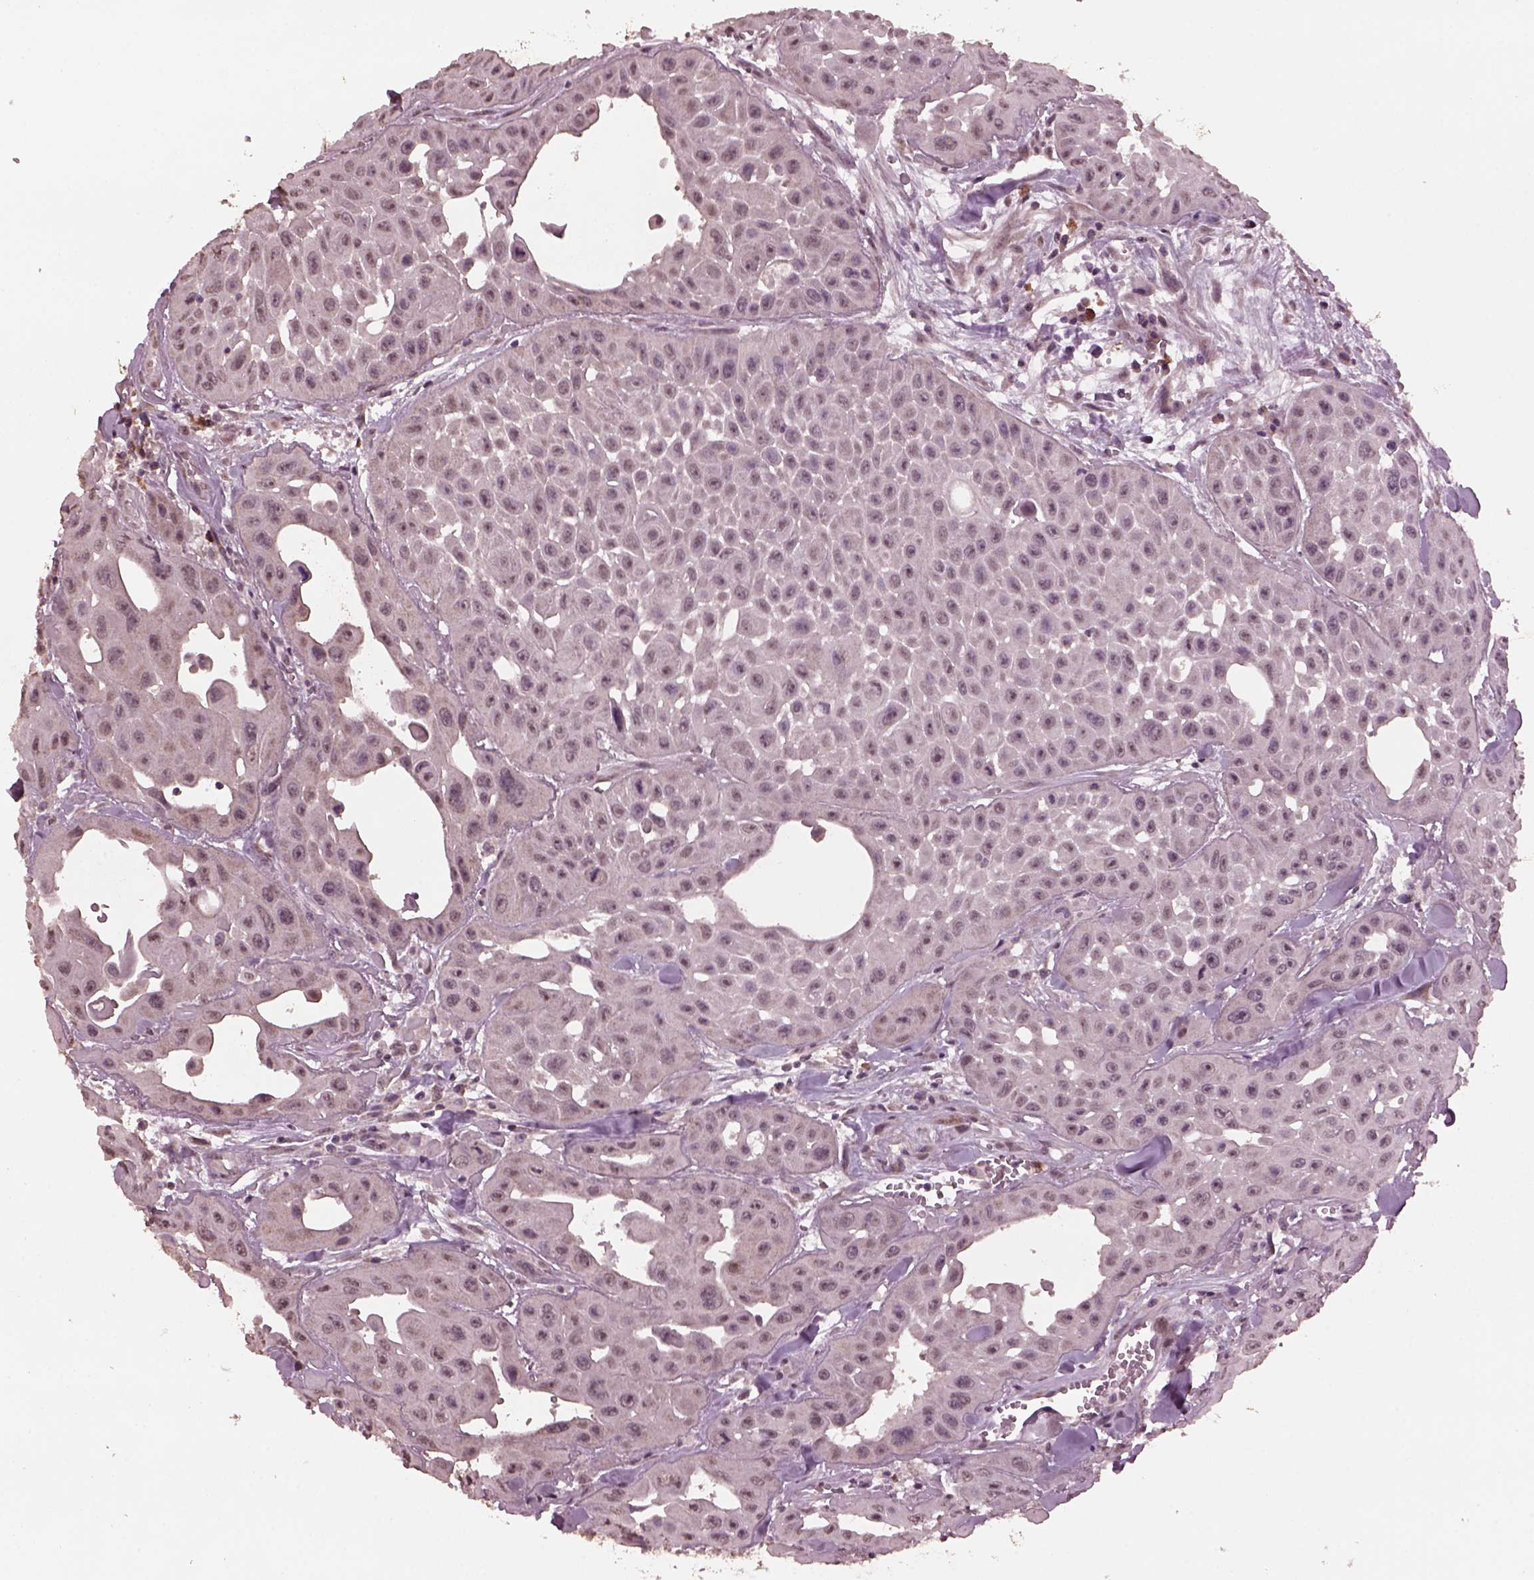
{"staining": {"intensity": "negative", "quantity": "none", "location": "none"}, "tissue": "head and neck cancer", "cell_type": "Tumor cells", "image_type": "cancer", "snomed": [{"axis": "morphology", "description": "Adenocarcinoma, NOS"}, {"axis": "topography", "description": "Head-Neck"}], "caption": "Human head and neck adenocarcinoma stained for a protein using IHC displays no staining in tumor cells.", "gene": "IL18RAP", "patient": {"sex": "male", "age": 73}}